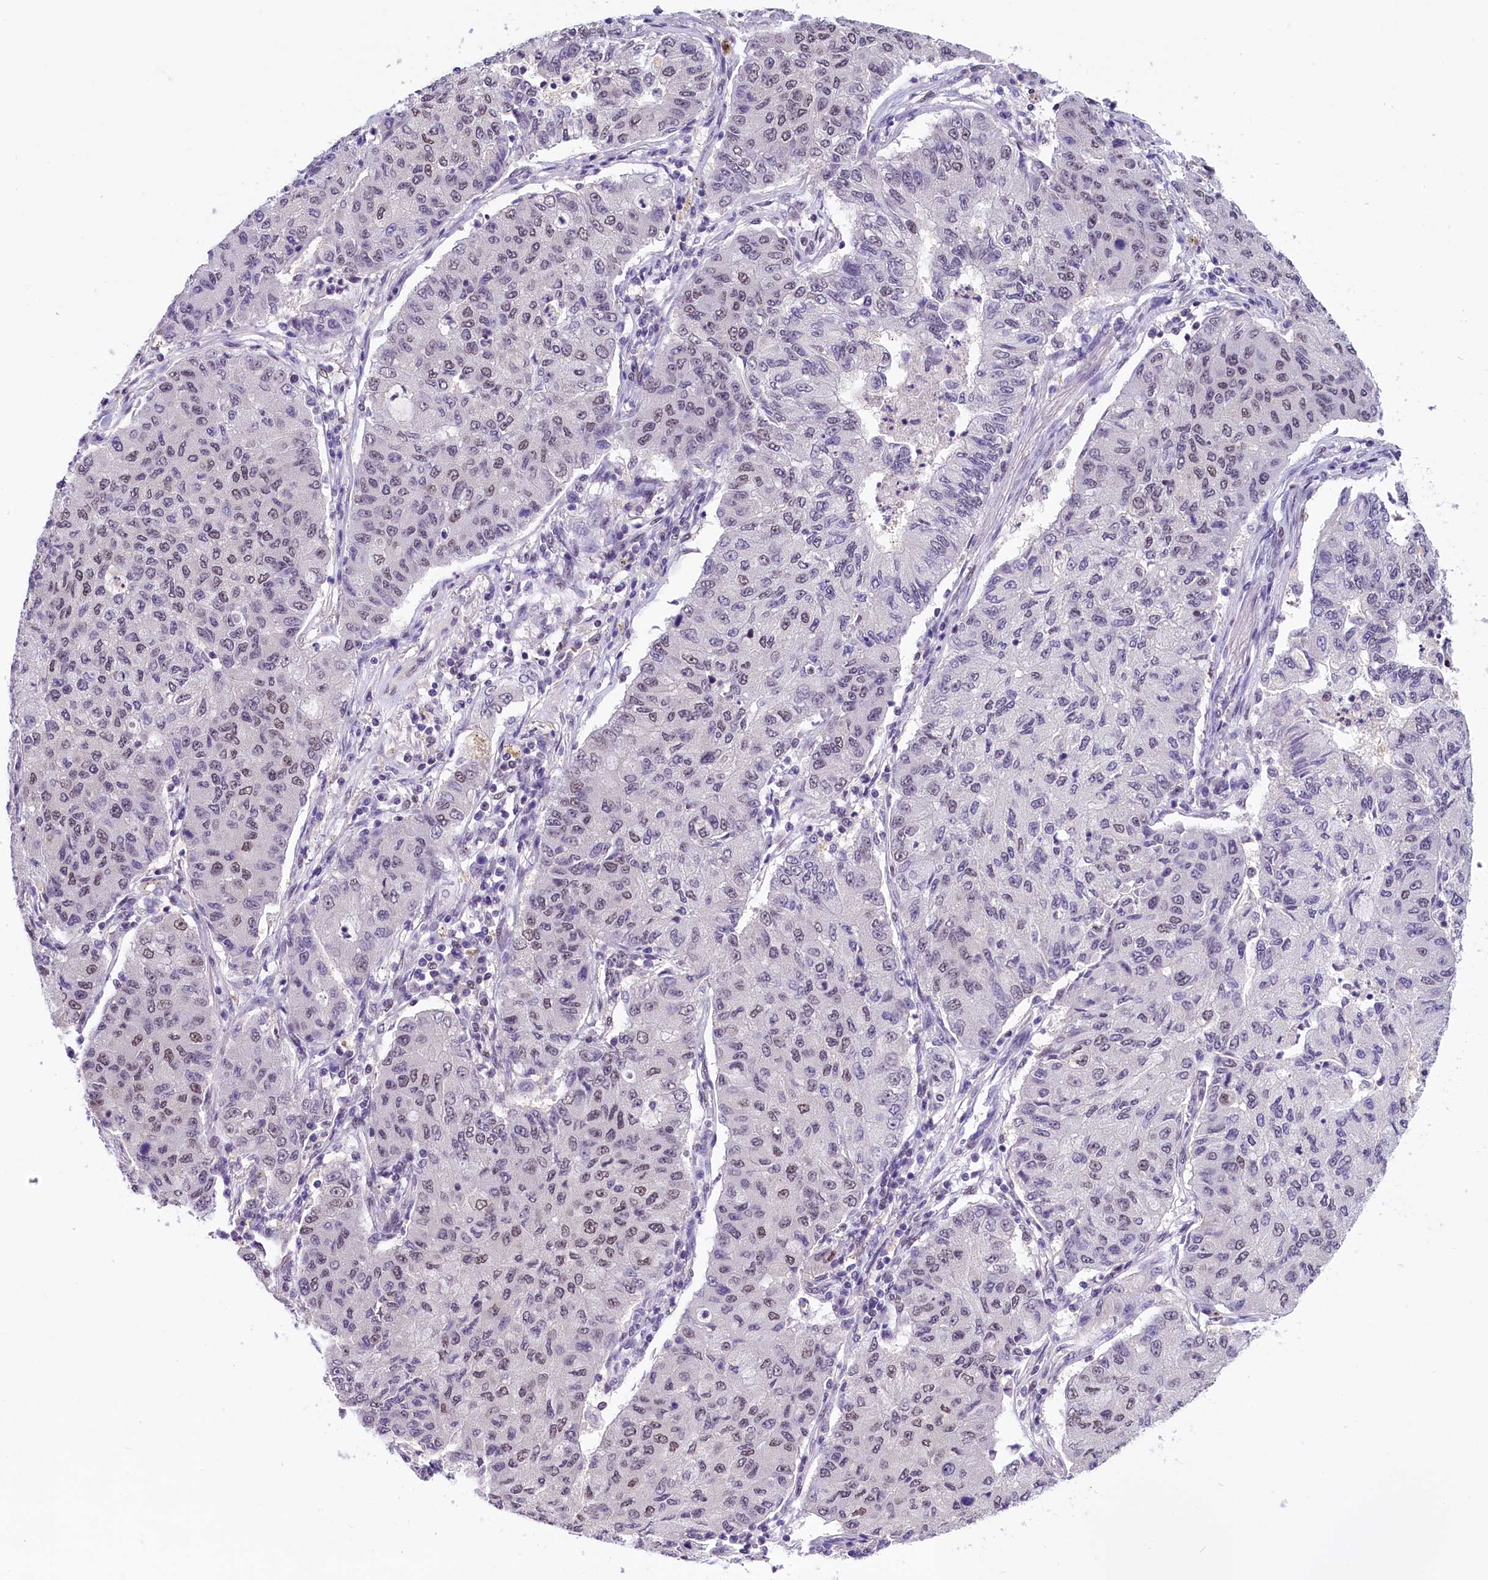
{"staining": {"intensity": "weak", "quantity": "25%-75%", "location": "nuclear"}, "tissue": "lung cancer", "cell_type": "Tumor cells", "image_type": "cancer", "snomed": [{"axis": "morphology", "description": "Squamous cell carcinoma, NOS"}, {"axis": "topography", "description": "Lung"}], "caption": "Immunohistochemistry staining of lung cancer, which shows low levels of weak nuclear positivity in about 25%-75% of tumor cells indicating weak nuclear protein staining. The staining was performed using DAB (brown) for protein detection and nuclei were counterstained in hematoxylin (blue).", "gene": "ZC3H4", "patient": {"sex": "male", "age": 74}}